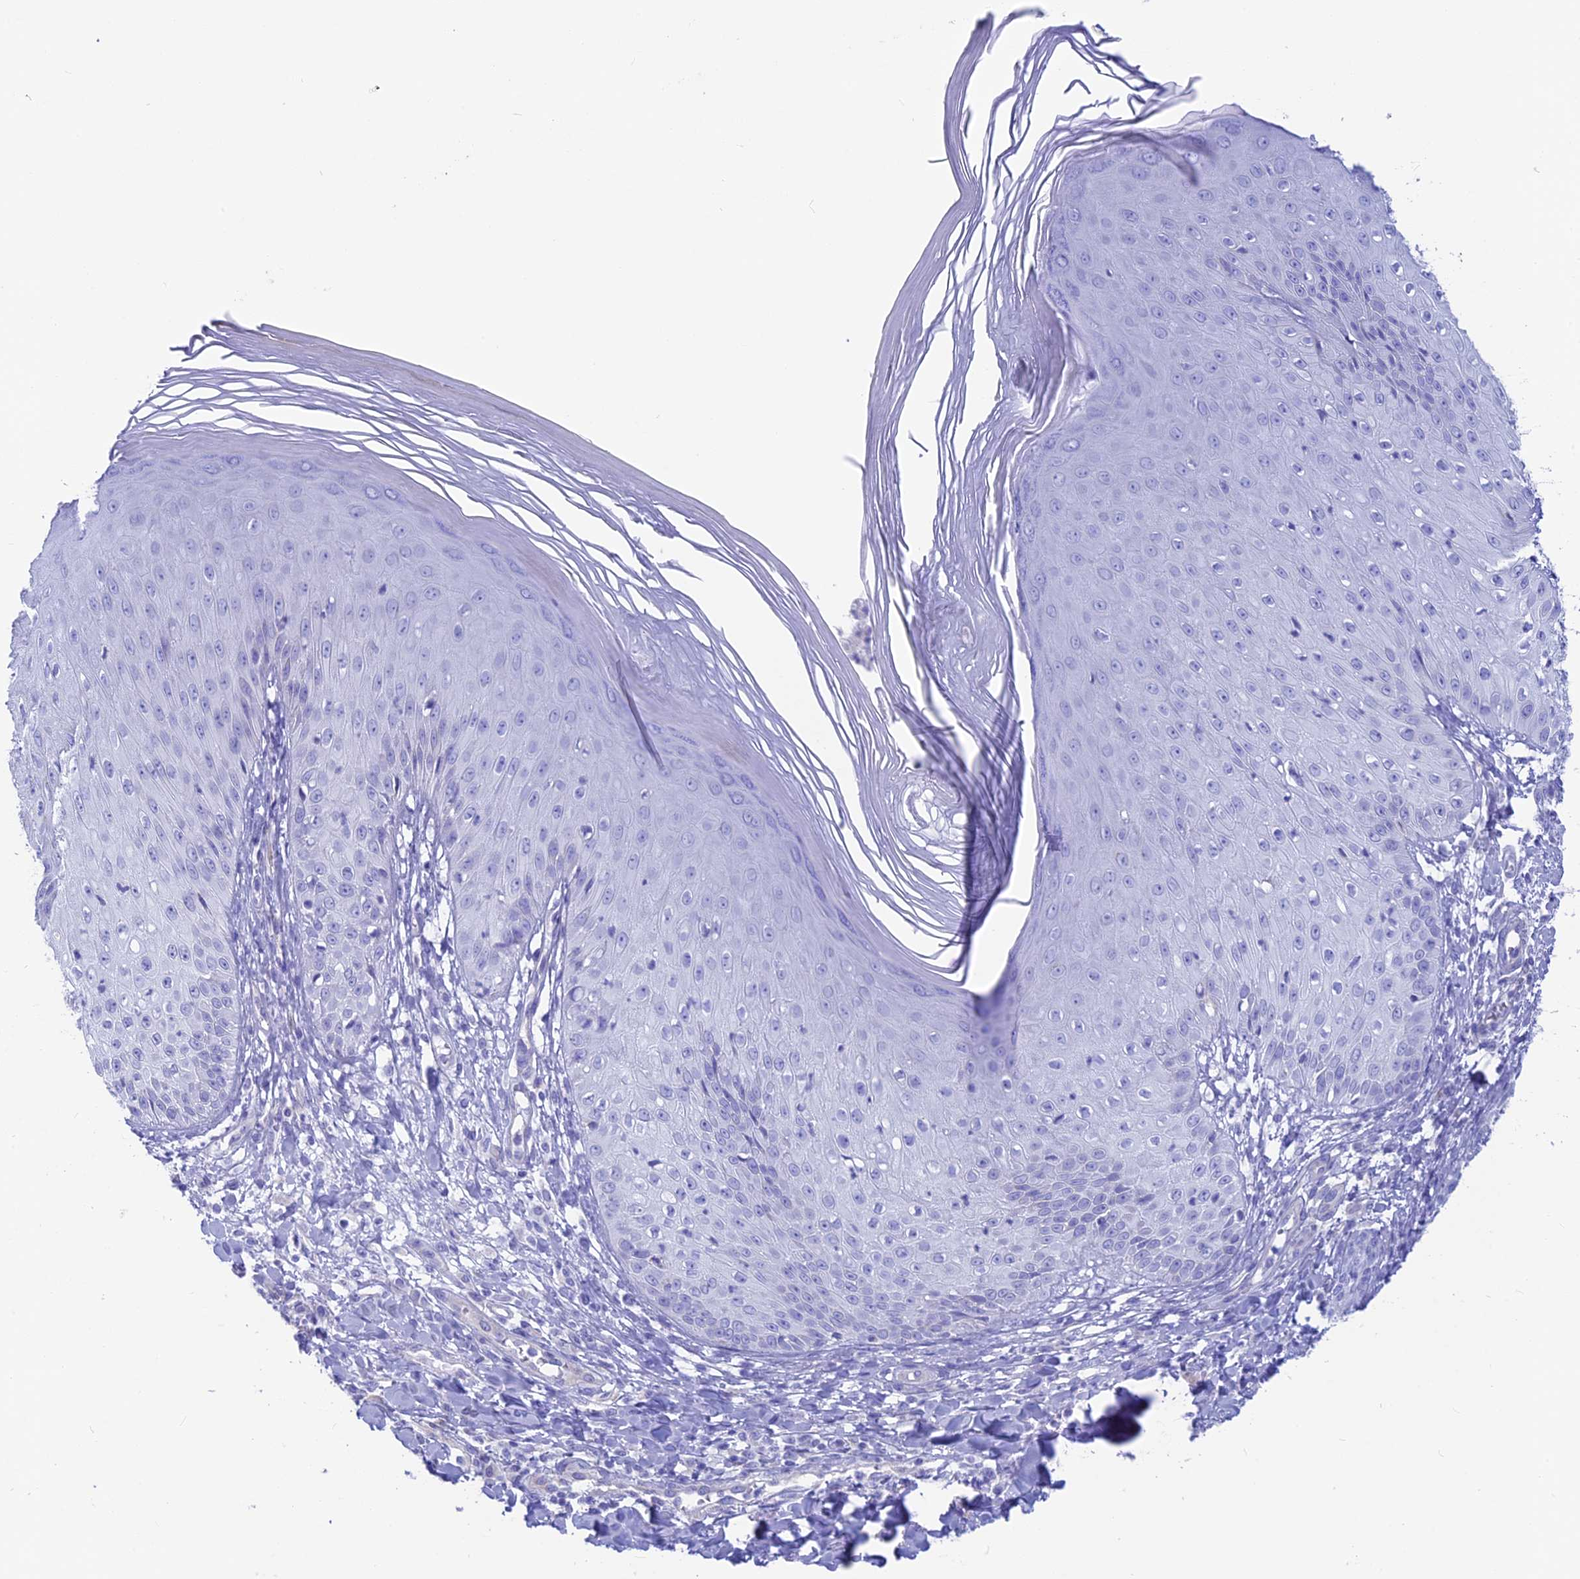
{"staining": {"intensity": "moderate", "quantity": "<25%", "location": "cytoplasmic/membranous"}, "tissue": "skin", "cell_type": "Epidermal cells", "image_type": "normal", "snomed": [{"axis": "morphology", "description": "Normal tissue, NOS"}, {"axis": "morphology", "description": "Inflammation, NOS"}, {"axis": "topography", "description": "Soft tissue"}, {"axis": "topography", "description": "Anal"}], "caption": "A photomicrograph showing moderate cytoplasmic/membranous positivity in about <25% of epidermal cells in normal skin, as visualized by brown immunohistochemical staining.", "gene": "GNGT2", "patient": {"sex": "female", "age": 15}}